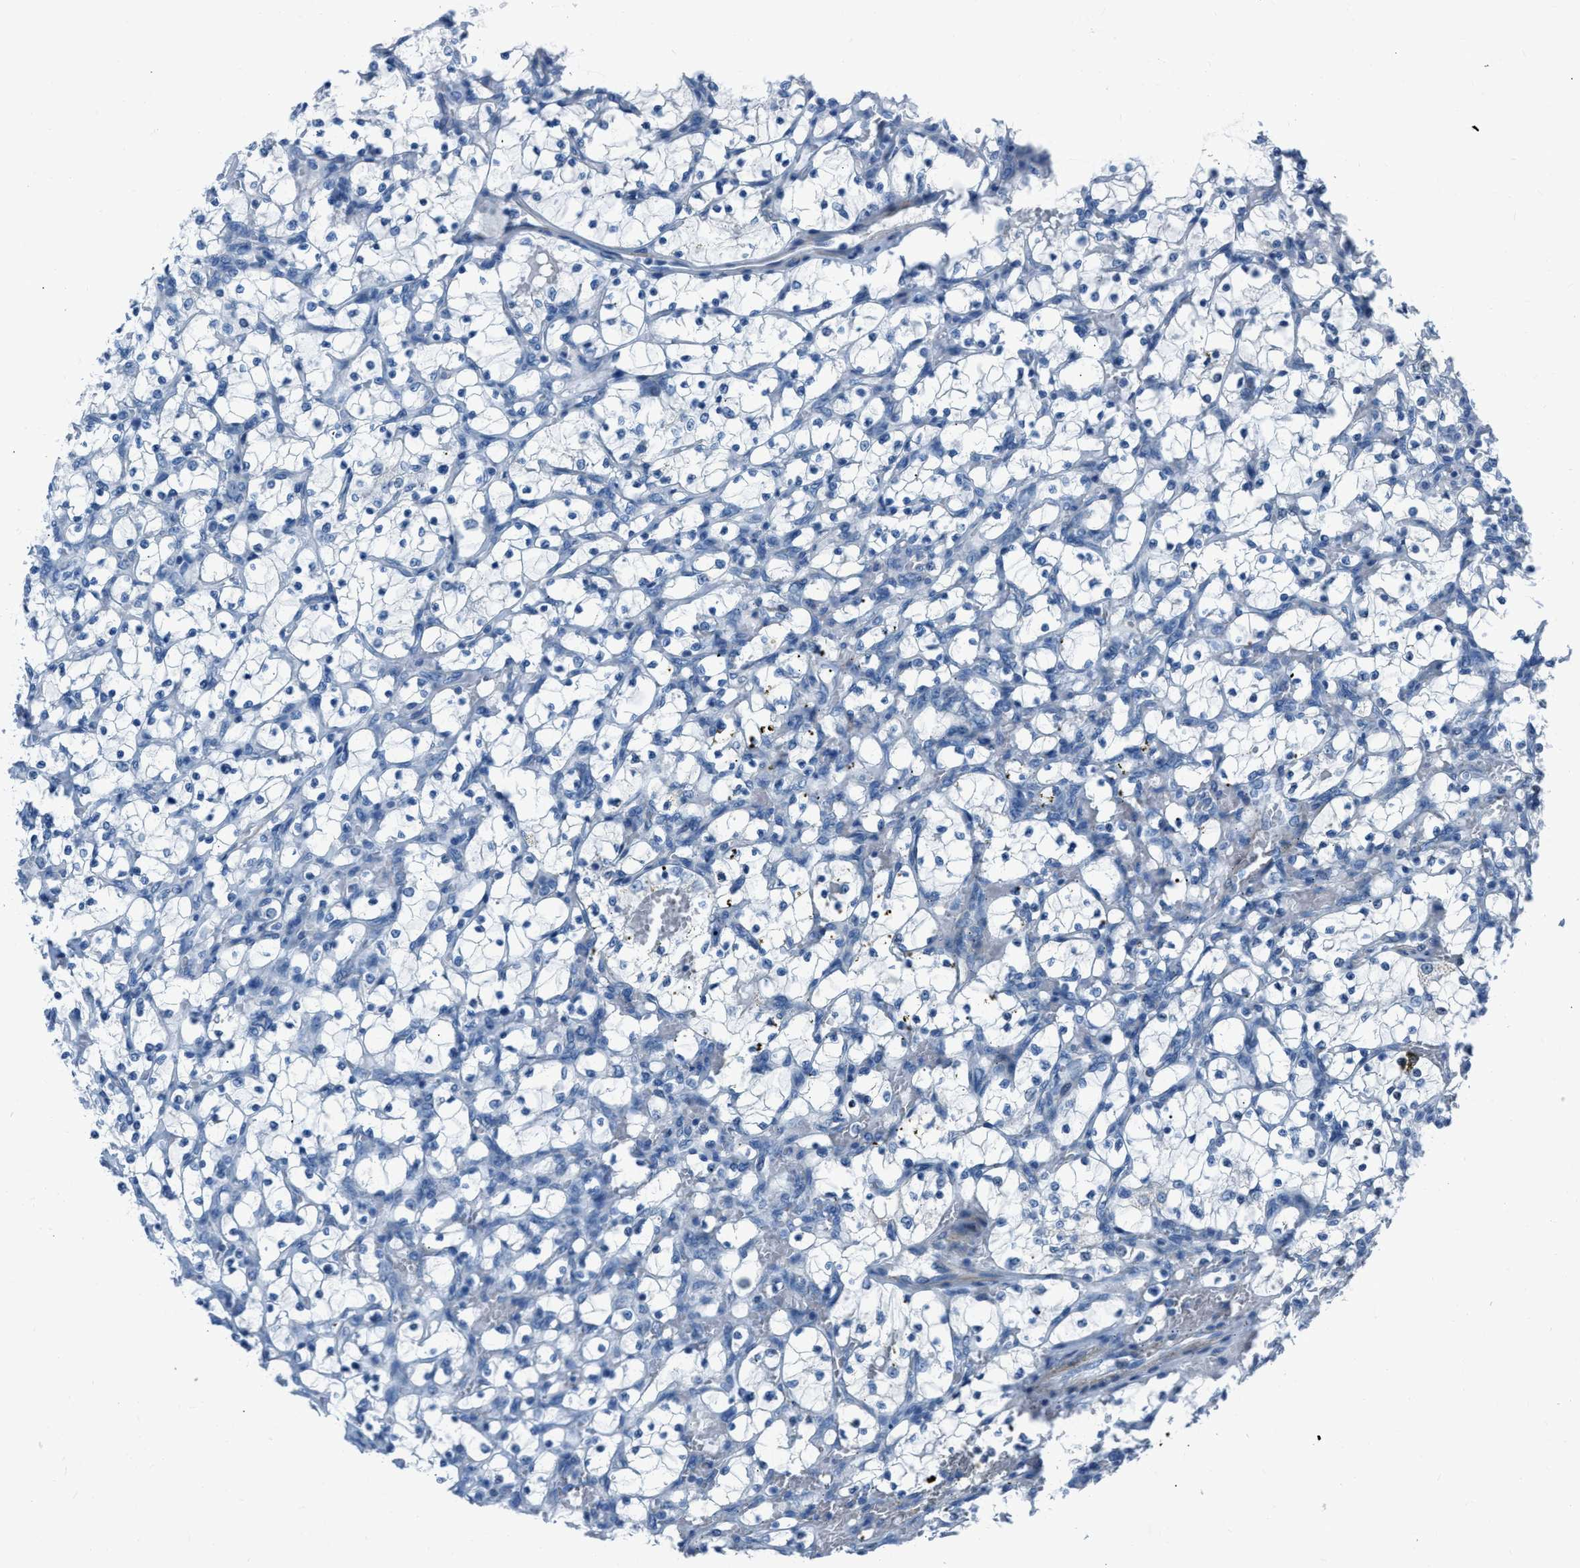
{"staining": {"intensity": "negative", "quantity": "none", "location": "none"}, "tissue": "renal cancer", "cell_type": "Tumor cells", "image_type": "cancer", "snomed": [{"axis": "morphology", "description": "Adenocarcinoma, NOS"}, {"axis": "topography", "description": "Kidney"}], "caption": "Immunohistochemistry (IHC) micrograph of adenocarcinoma (renal) stained for a protein (brown), which displays no staining in tumor cells. The staining is performed using DAB brown chromogen with nuclei counter-stained in using hematoxylin.", "gene": "SPATC1L", "patient": {"sex": "female", "age": 69}}